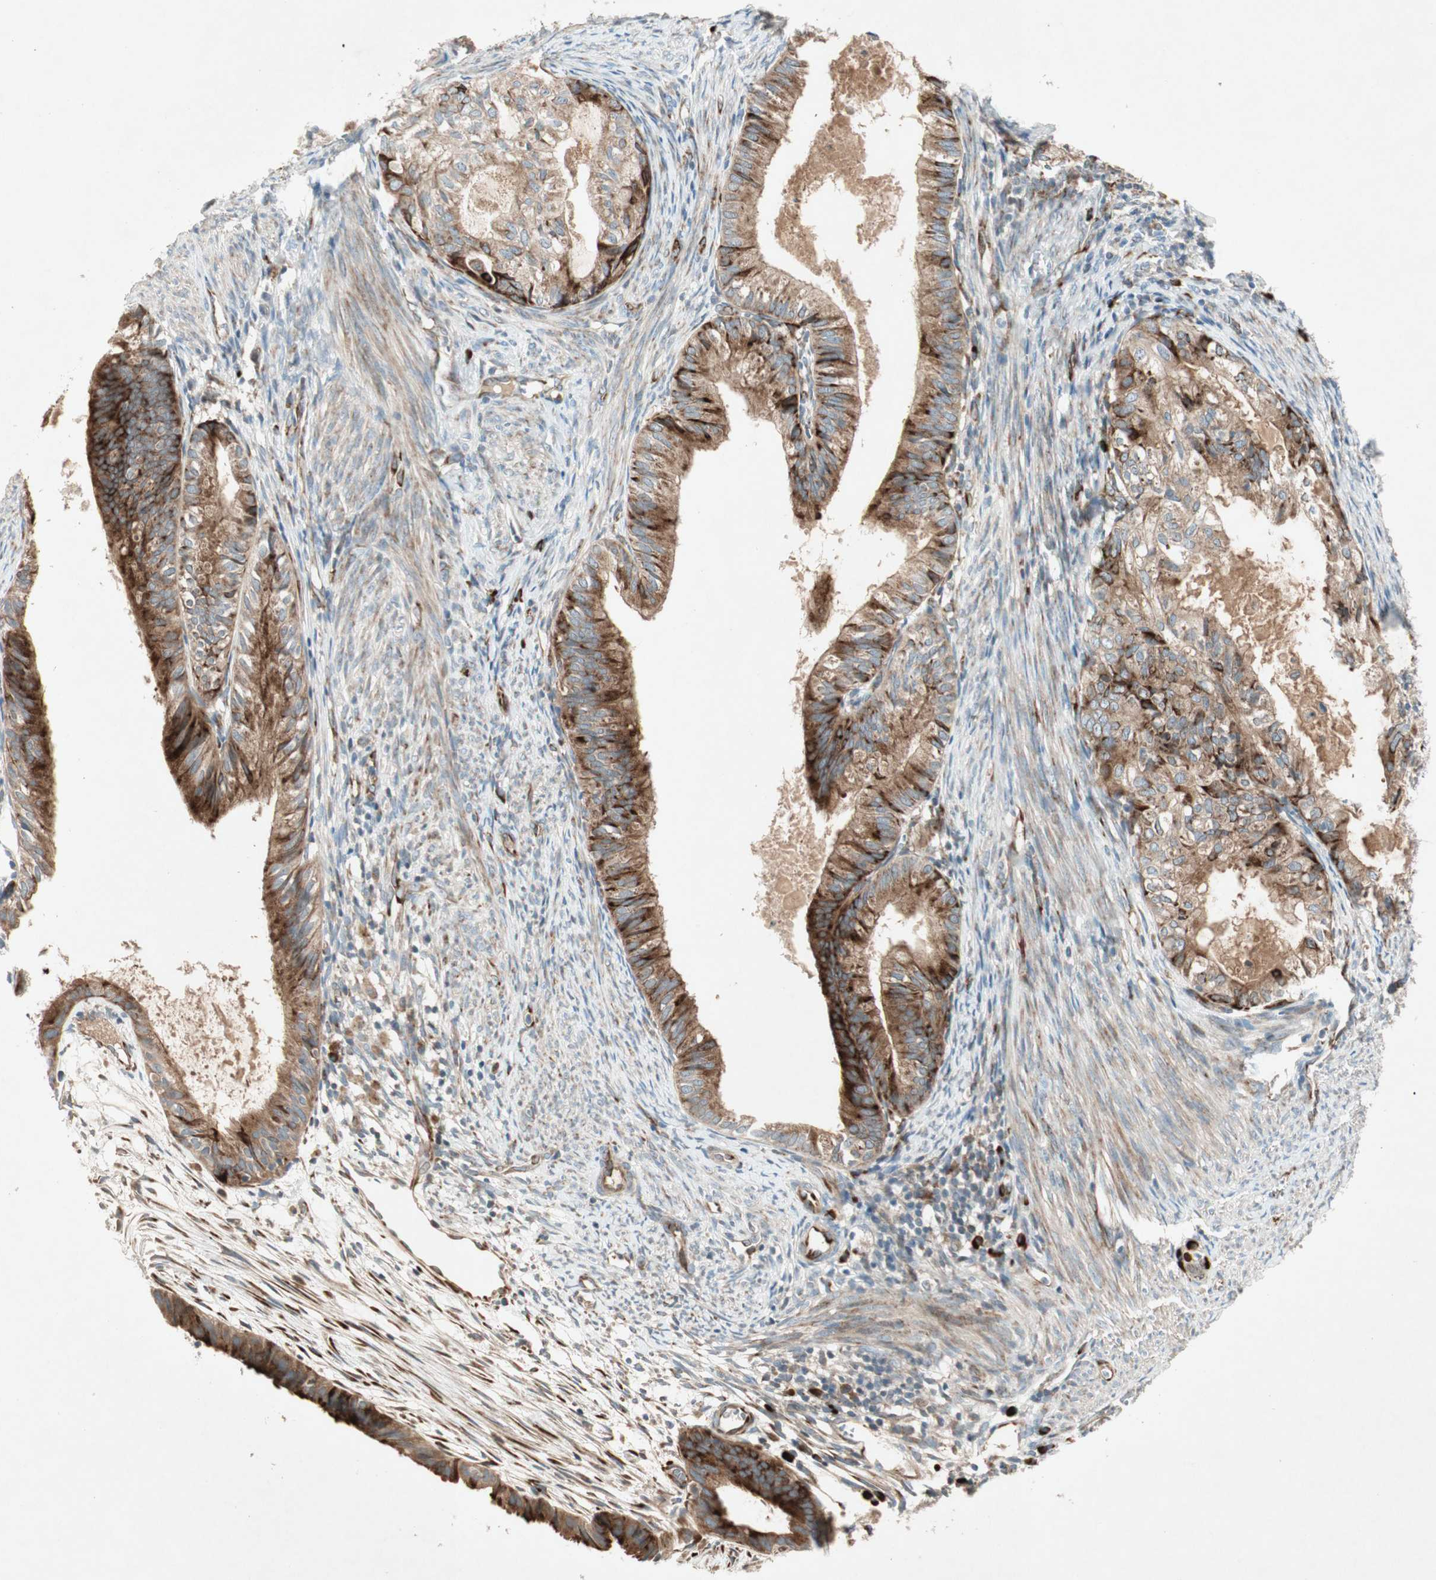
{"staining": {"intensity": "strong", "quantity": ">75%", "location": "cytoplasmic/membranous"}, "tissue": "cervical cancer", "cell_type": "Tumor cells", "image_type": "cancer", "snomed": [{"axis": "morphology", "description": "Normal tissue, NOS"}, {"axis": "morphology", "description": "Adenocarcinoma, NOS"}, {"axis": "topography", "description": "Cervix"}, {"axis": "topography", "description": "Endometrium"}], "caption": "Tumor cells display strong cytoplasmic/membranous expression in approximately >75% of cells in adenocarcinoma (cervical).", "gene": "APOO", "patient": {"sex": "female", "age": 86}}